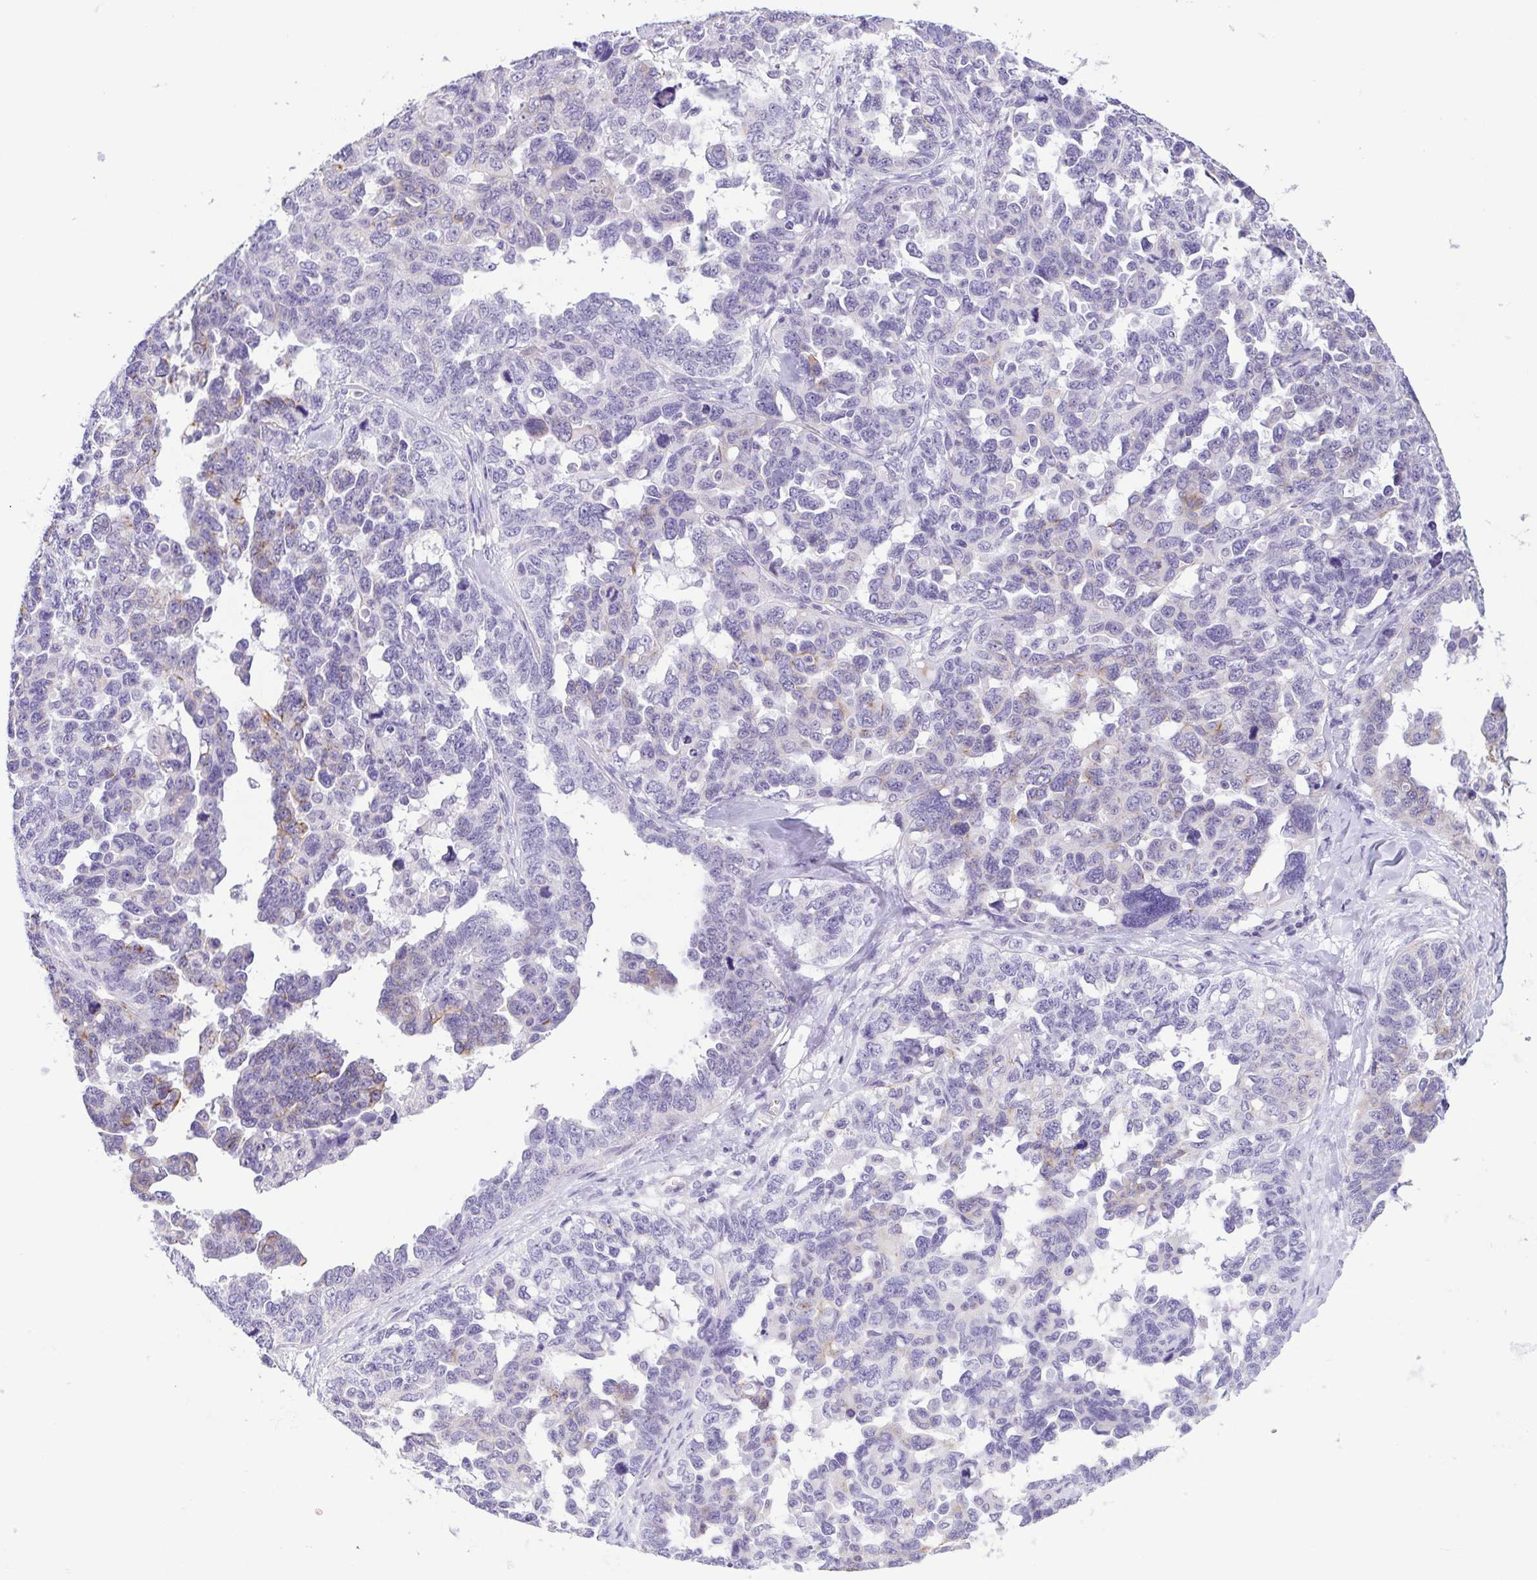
{"staining": {"intensity": "negative", "quantity": "none", "location": "none"}, "tissue": "ovarian cancer", "cell_type": "Tumor cells", "image_type": "cancer", "snomed": [{"axis": "morphology", "description": "Cystadenocarcinoma, serous, NOS"}, {"axis": "topography", "description": "Ovary"}], "caption": "Image shows no protein staining in tumor cells of serous cystadenocarcinoma (ovarian) tissue.", "gene": "MYL7", "patient": {"sex": "female", "age": 69}}